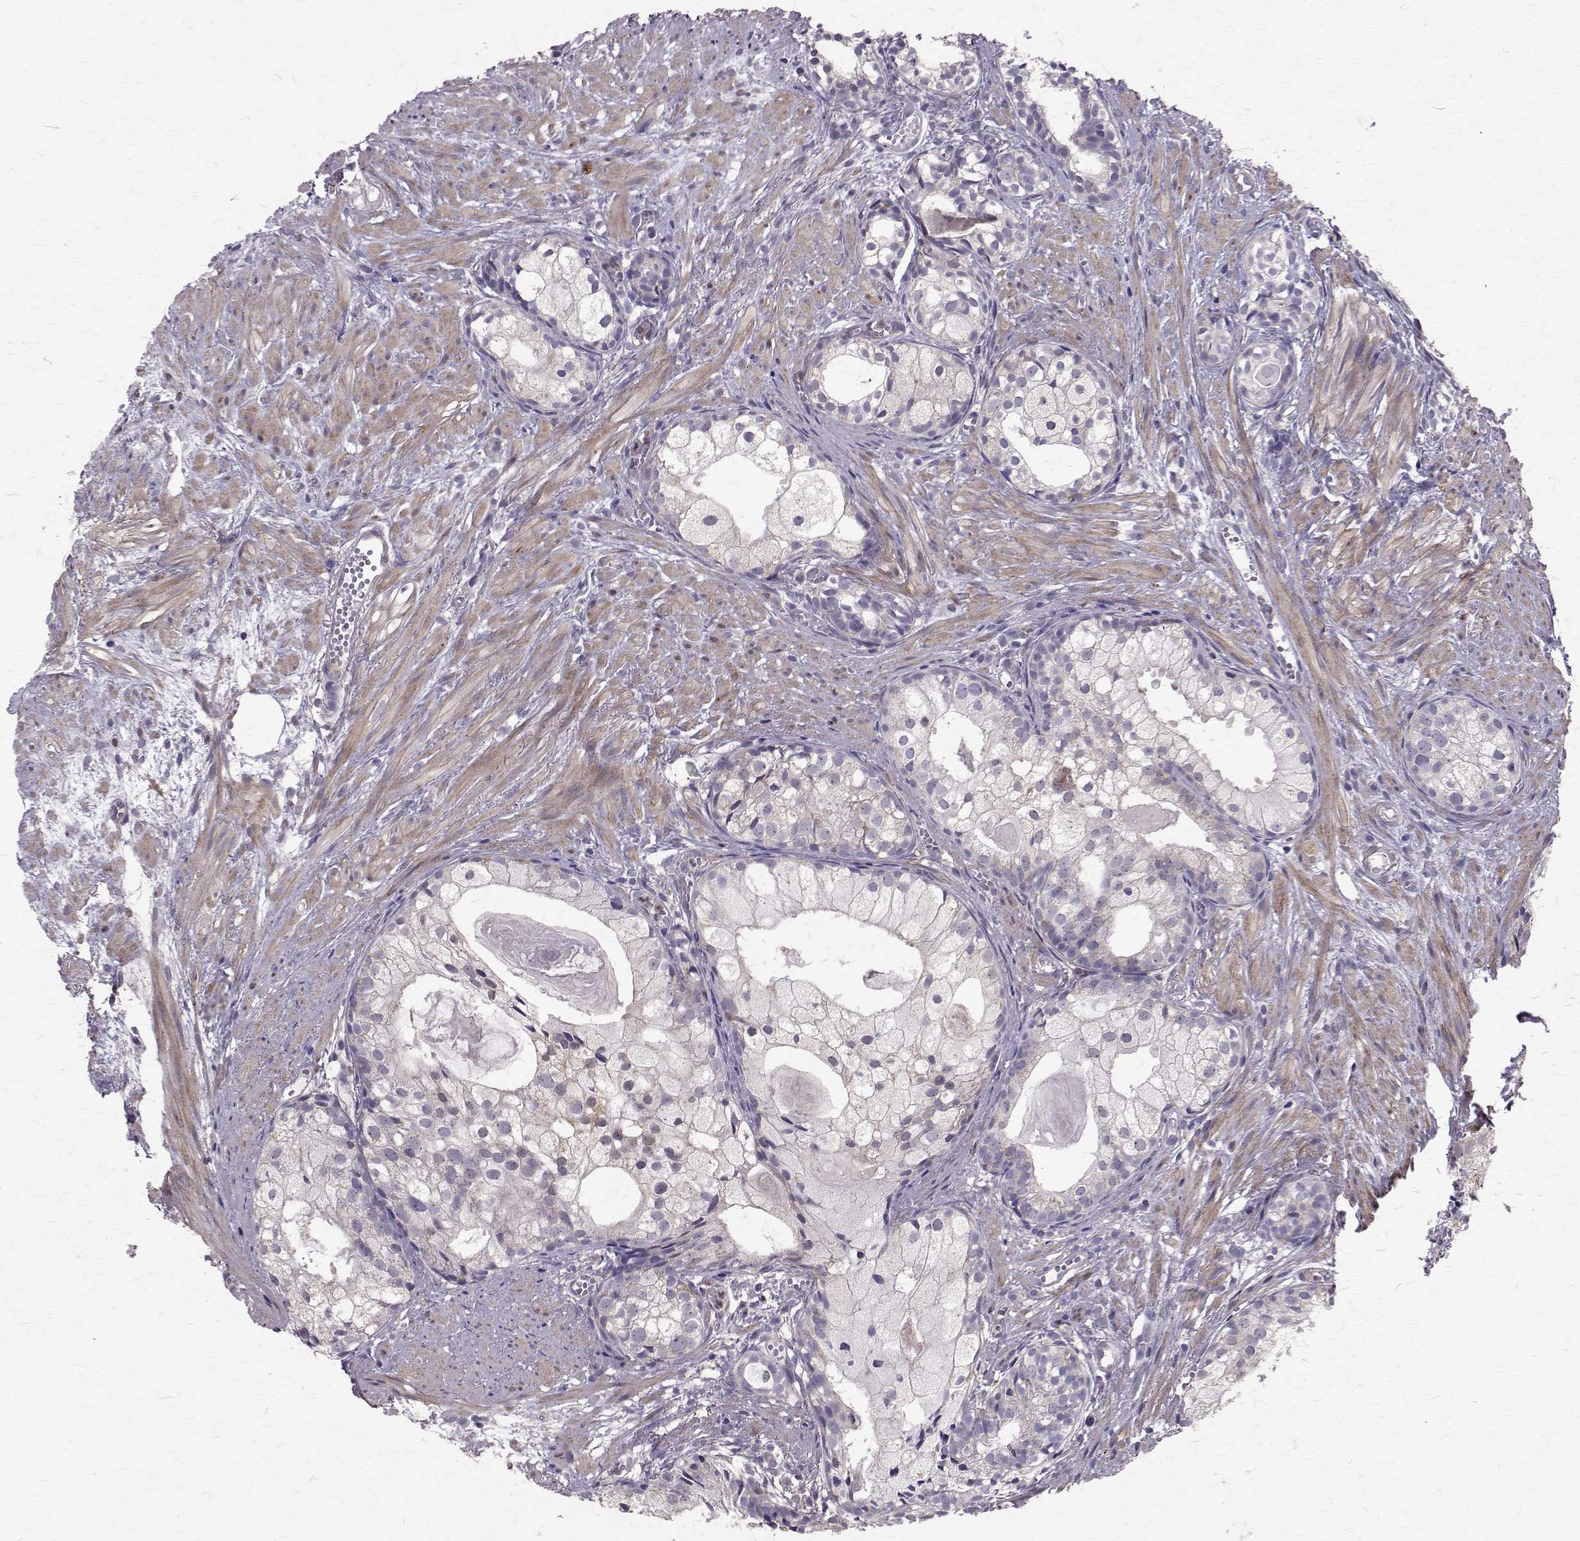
{"staining": {"intensity": "negative", "quantity": "none", "location": "none"}, "tissue": "prostate cancer", "cell_type": "Tumor cells", "image_type": "cancer", "snomed": [{"axis": "morphology", "description": "Adenocarcinoma, High grade"}, {"axis": "topography", "description": "Prostate"}], "caption": "Tumor cells are negative for brown protein staining in high-grade adenocarcinoma (prostate).", "gene": "CCDC89", "patient": {"sex": "male", "age": 85}}